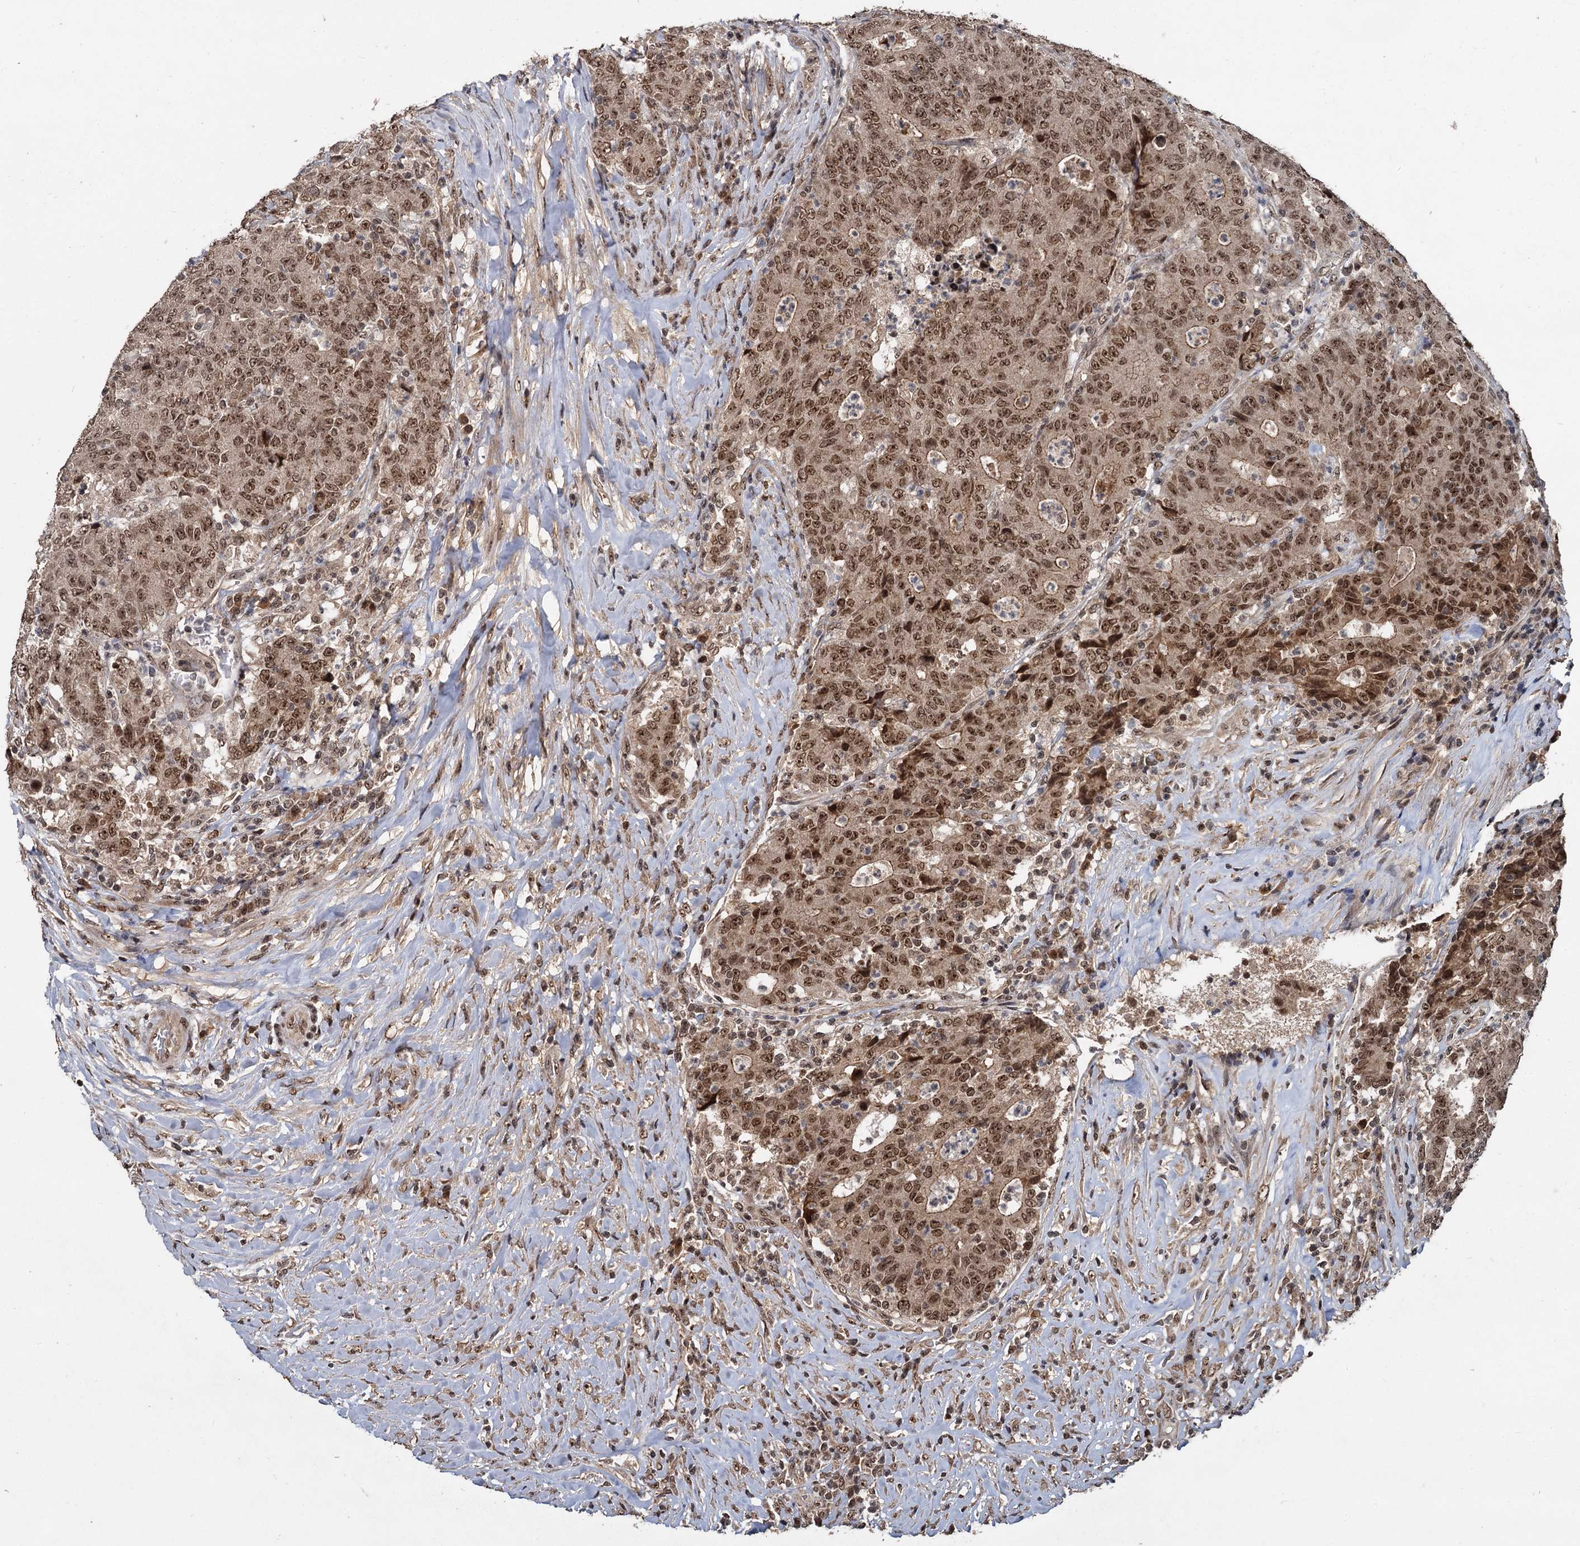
{"staining": {"intensity": "moderate", "quantity": ">75%", "location": "cytoplasmic/membranous,nuclear"}, "tissue": "colorectal cancer", "cell_type": "Tumor cells", "image_type": "cancer", "snomed": [{"axis": "morphology", "description": "Adenocarcinoma, NOS"}, {"axis": "topography", "description": "Colon"}], "caption": "Human adenocarcinoma (colorectal) stained with a protein marker reveals moderate staining in tumor cells.", "gene": "FAM216B", "patient": {"sex": "female", "age": 75}}